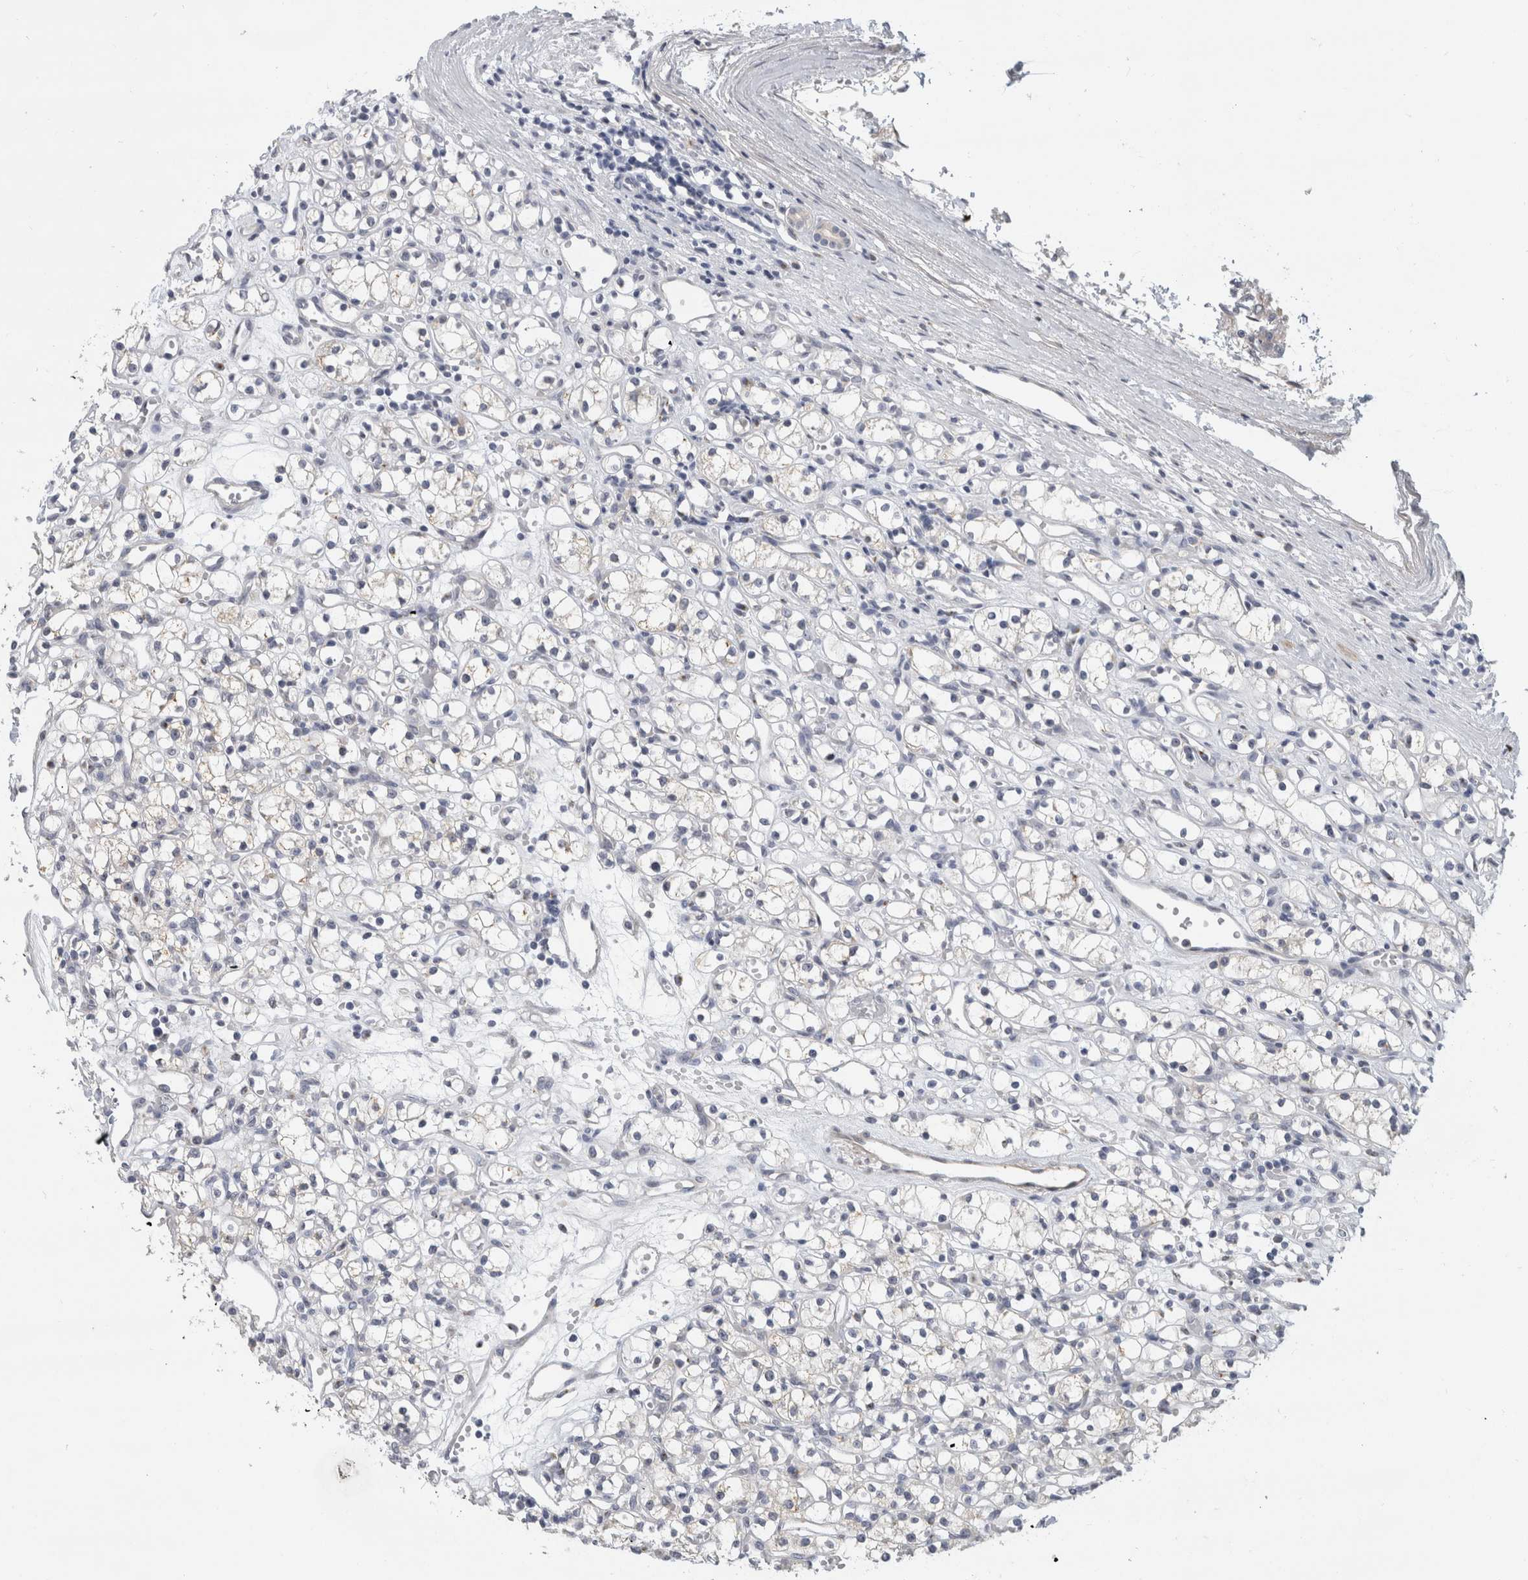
{"staining": {"intensity": "negative", "quantity": "none", "location": "none"}, "tissue": "renal cancer", "cell_type": "Tumor cells", "image_type": "cancer", "snomed": [{"axis": "morphology", "description": "Adenocarcinoma, NOS"}, {"axis": "topography", "description": "Kidney"}], "caption": "An IHC histopathology image of renal cancer (adenocarcinoma) is shown. There is no staining in tumor cells of renal cancer (adenocarcinoma).", "gene": "MGAT1", "patient": {"sex": "female", "age": 59}}